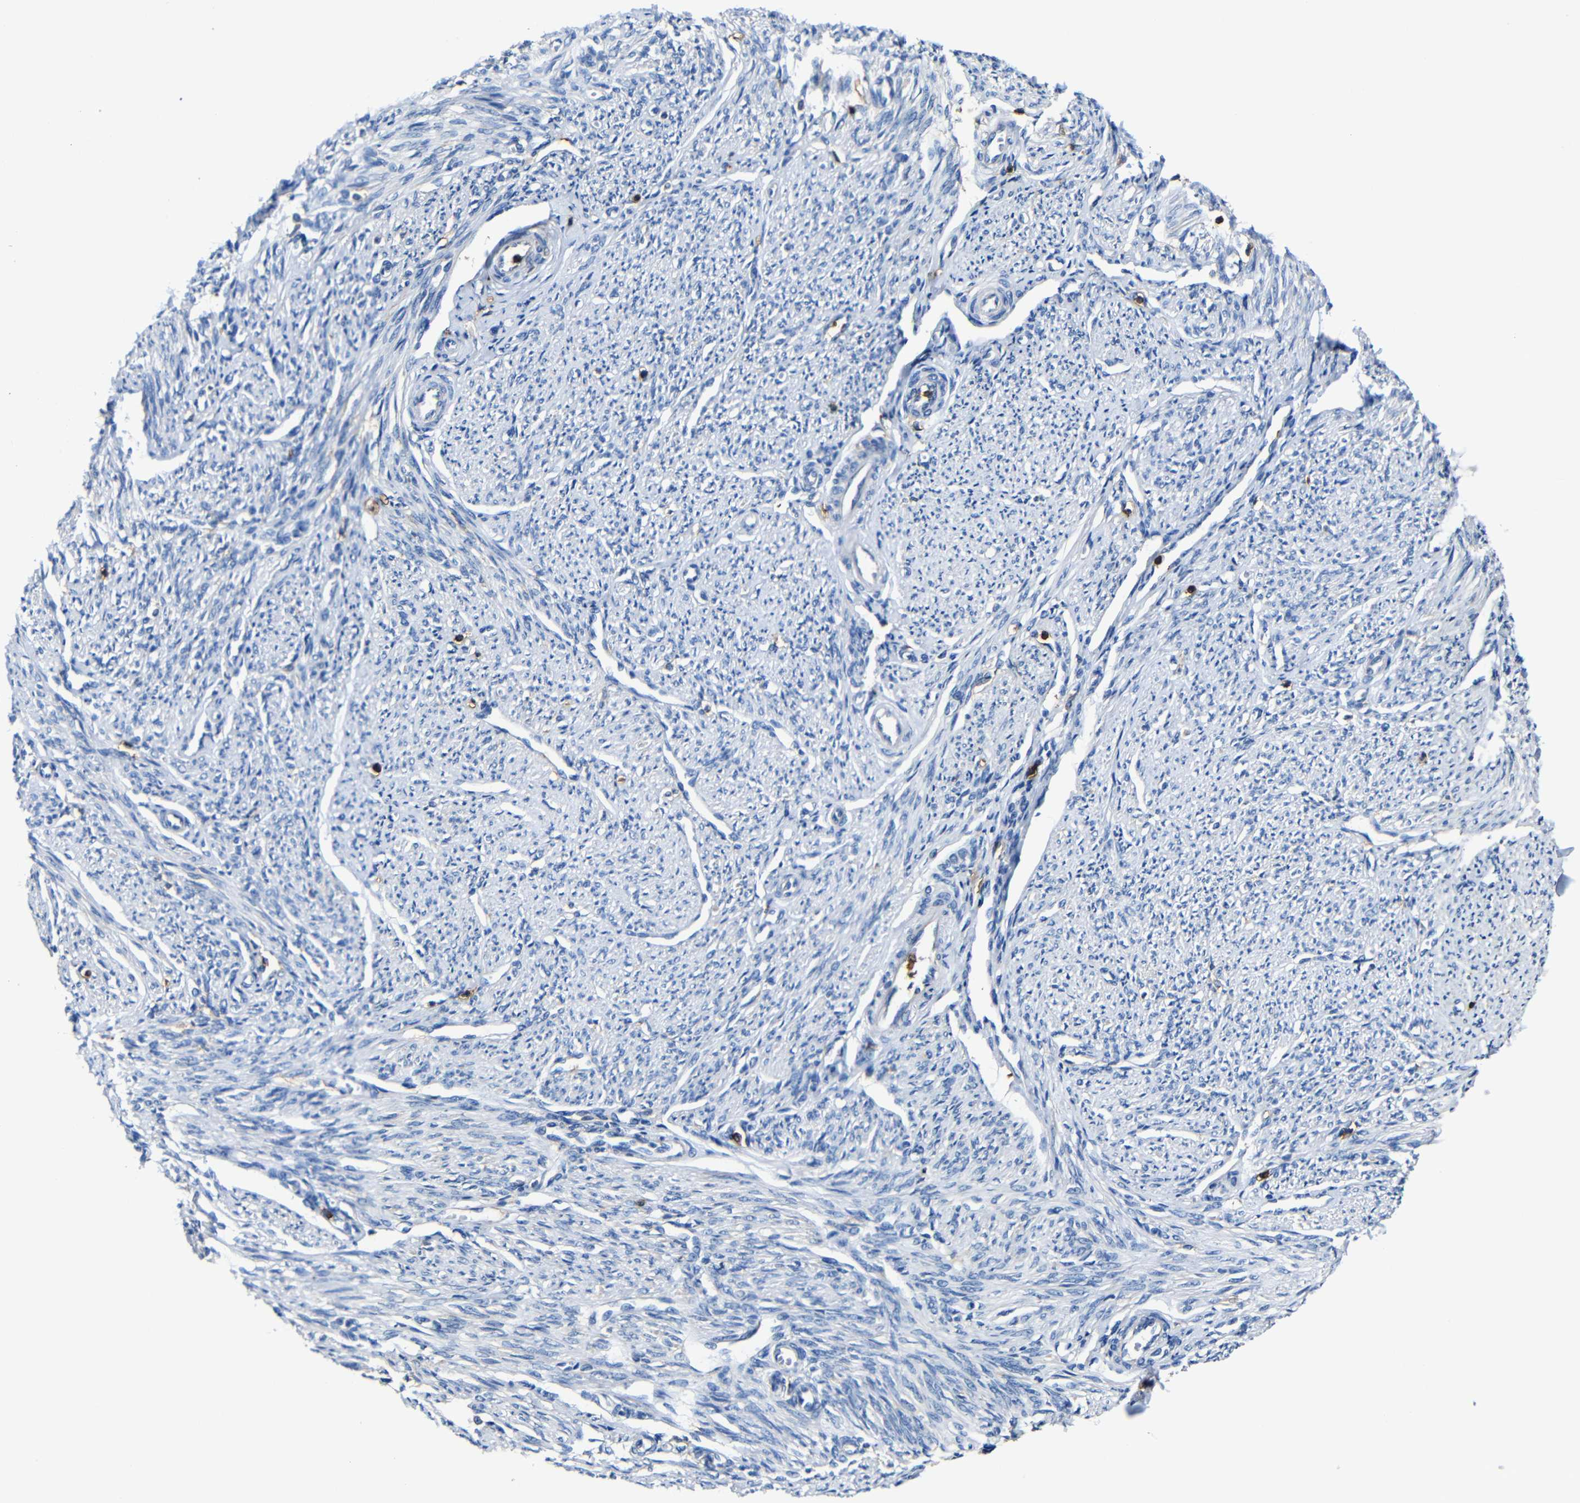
{"staining": {"intensity": "negative", "quantity": "none", "location": "none"}, "tissue": "smooth muscle", "cell_type": "Smooth muscle cells", "image_type": "normal", "snomed": [{"axis": "morphology", "description": "Normal tissue, NOS"}, {"axis": "topography", "description": "Smooth muscle"}], "caption": "Immunohistochemistry (IHC) of benign smooth muscle displays no positivity in smooth muscle cells. (DAB (3,3'-diaminobenzidine) immunohistochemistry (IHC) with hematoxylin counter stain).", "gene": "P2RY12", "patient": {"sex": "female", "age": 65}}